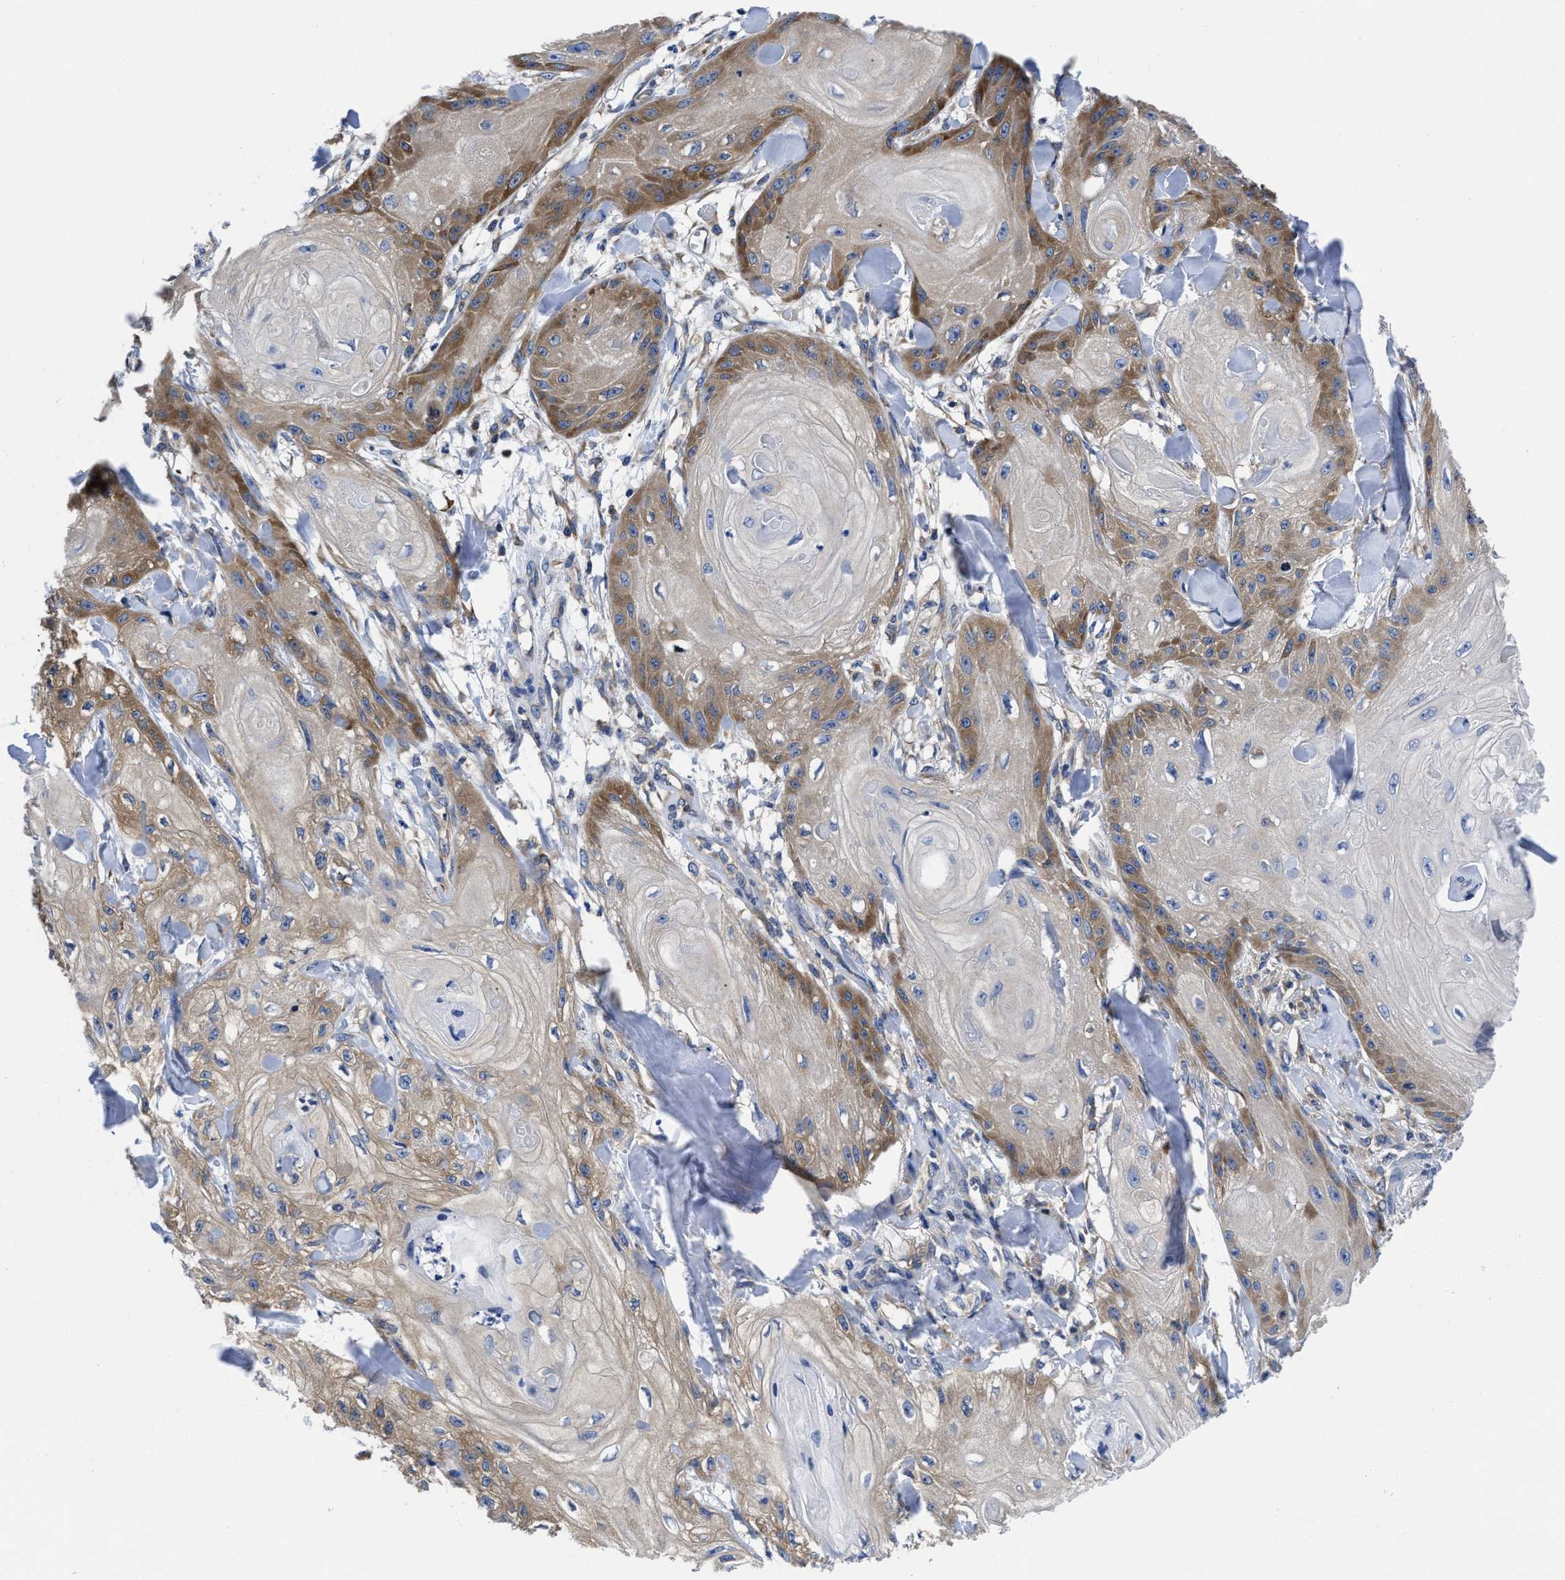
{"staining": {"intensity": "moderate", "quantity": "25%-75%", "location": "cytoplasmic/membranous"}, "tissue": "skin cancer", "cell_type": "Tumor cells", "image_type": "cancer", "snomed": [{"axis": "morphology", "description": "Squamous cell carcinoma, NOS"}, {"axis": "topography", "description": "Skin"}], "caption": "IHC of human skin squamous cell carcinoma shows medium levels of moderate cytoplasmic/membranous staining in about 25%-75% of tumor cells. (DAB IHC, brown staining for protein, blue staining for nuclei).", "gene": "YARS1", "patient": {"sex": "male", "age": 74}}